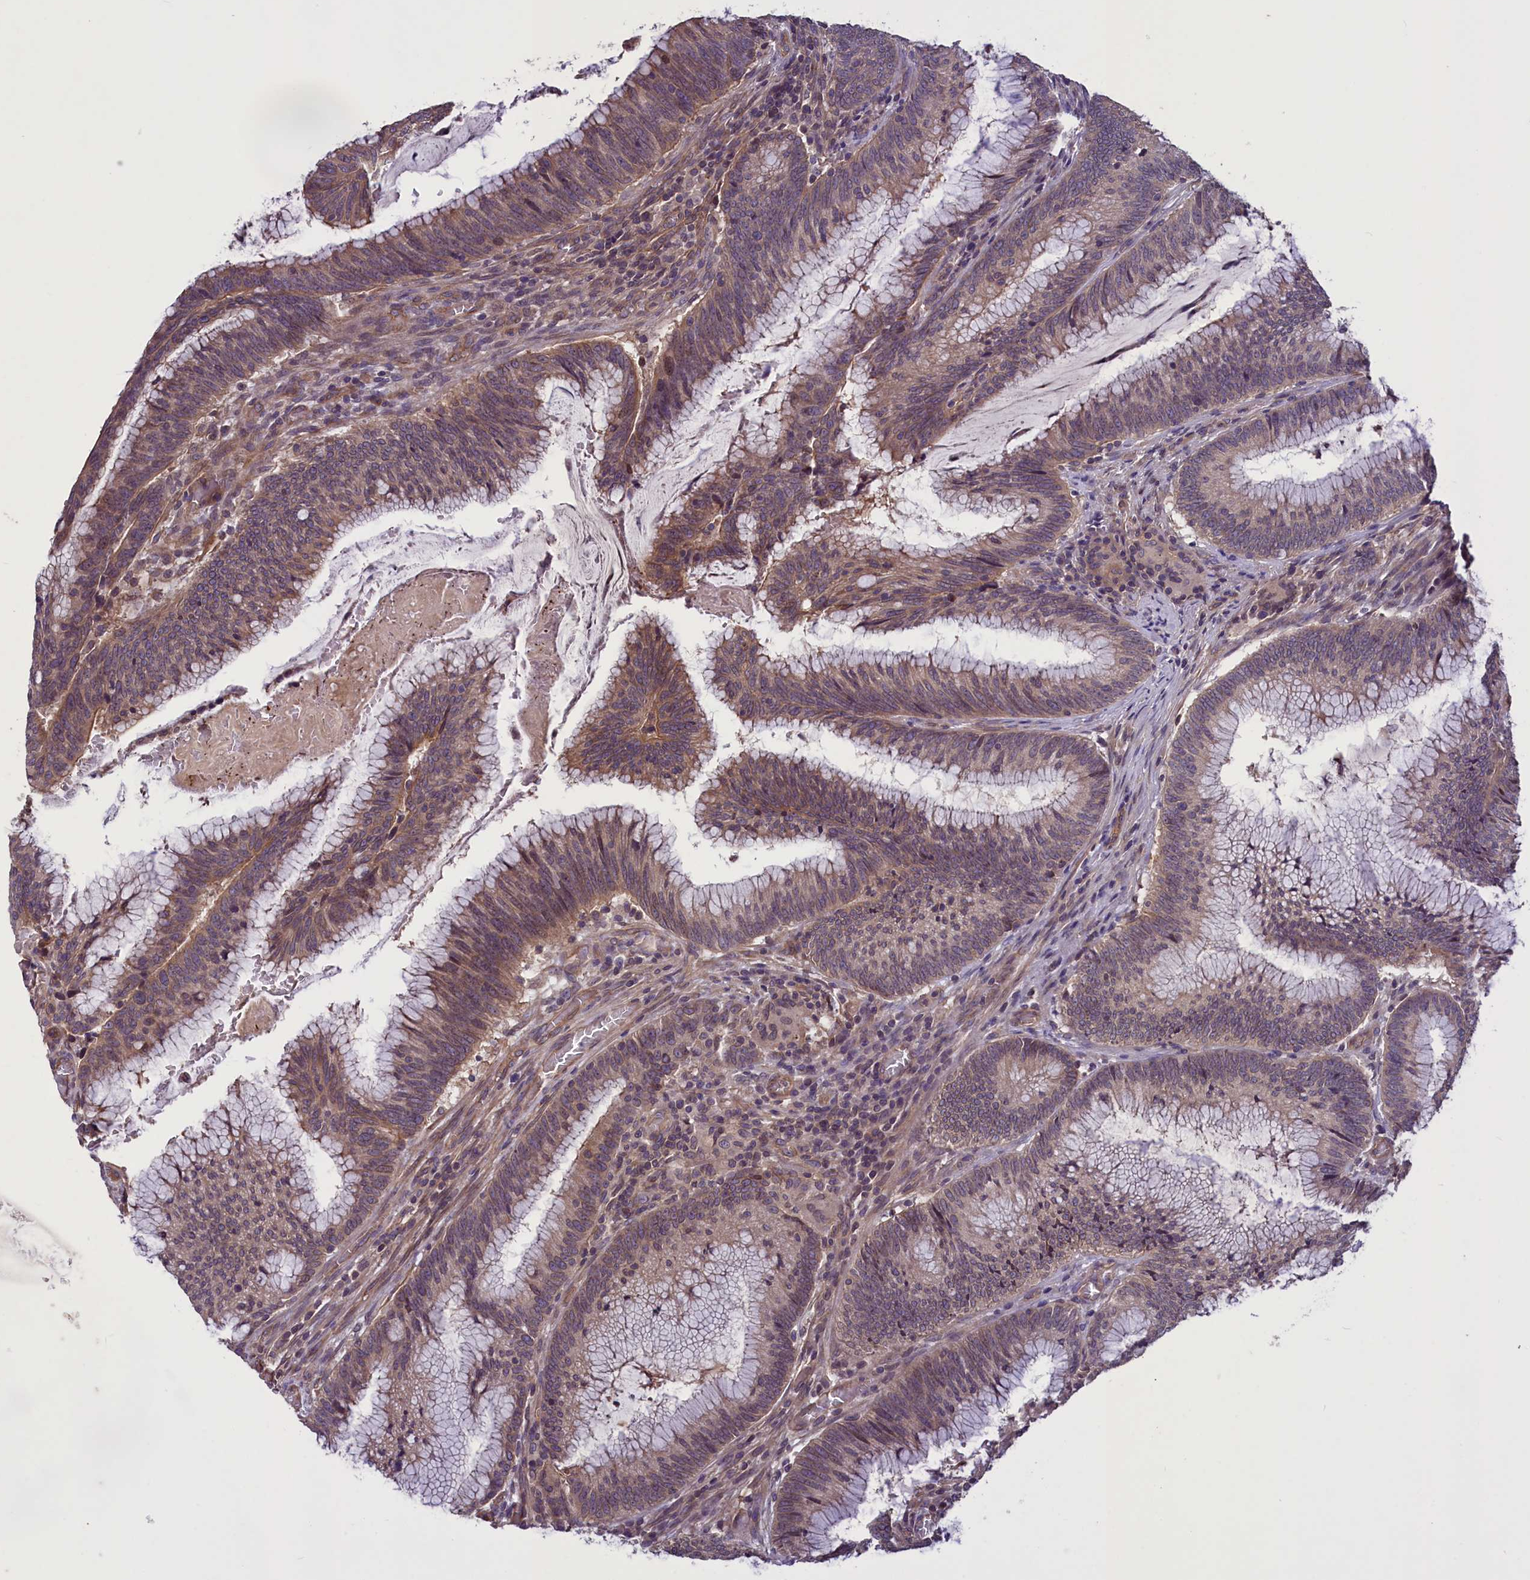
{"staining": {"intensity": "moderate", "quantity": "25%-75%", "location": "cytoplasmic/membranous"}, "tissue": "colorectal cancer", "cell_type": "Tumor cells", "image_type": "cancer", "snomed": [{"axis": "morphology", "description": "Adenocarcinoma, NOS"}, {"axis": "topography", "description": "Rectum"}], "caption": "Brown immunohistochemical staining in adenocarcinoma (colorectal) reveals moderate cytoplasmic/membranous expression in approximately 25%-75% of tumor cells. (DAB IHC with brightfield microscopy, high magnification).", "gene": "CCDC125", "patient": {"sex": "female", "age": 77}}